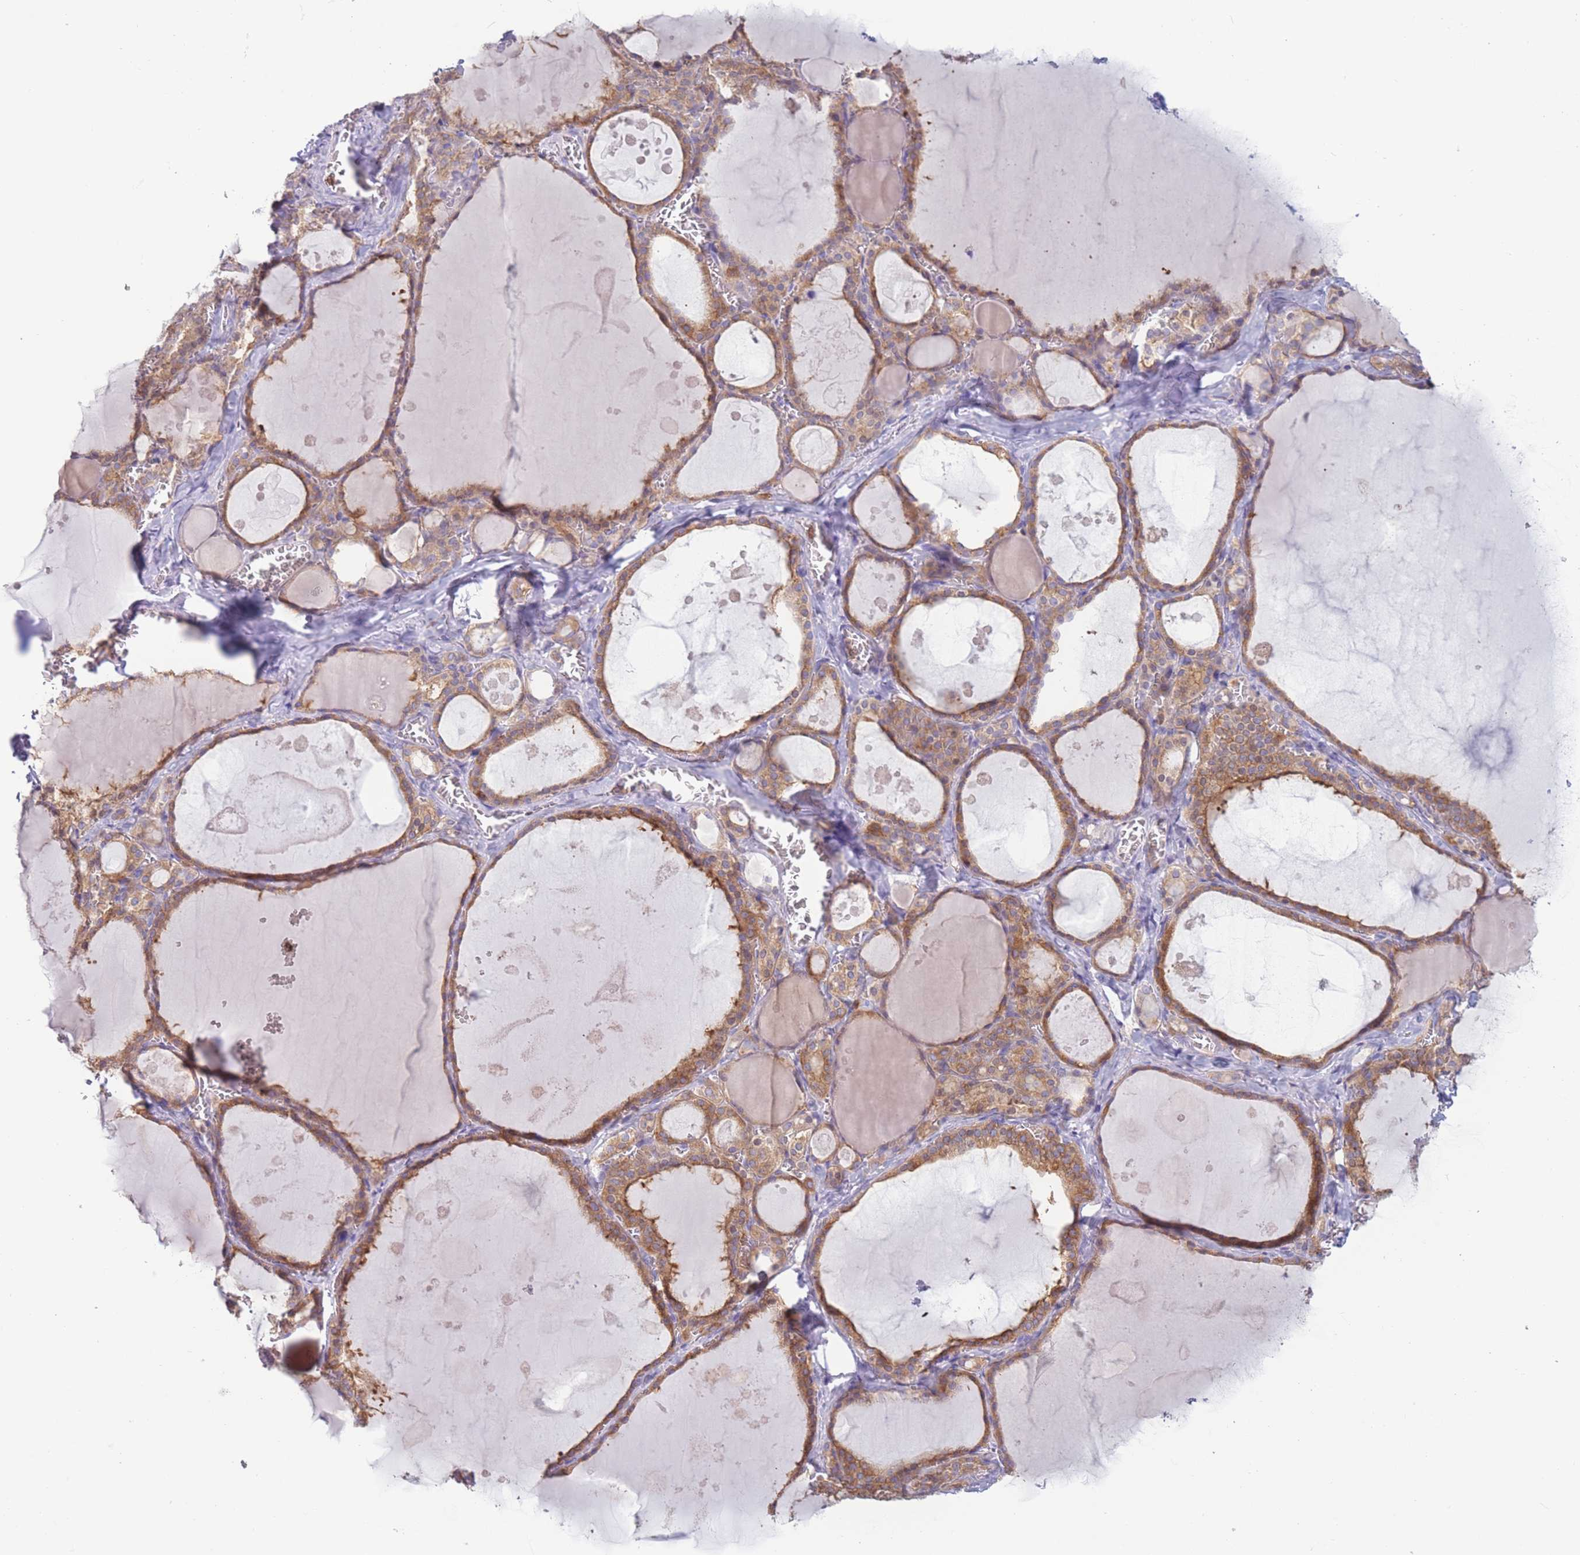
{"staining": {"intensity": "moderate", "quantity": ">75%", "location": "cytoplasmic/membranous"}, "tissue": "thyroid gland", "cell_type": "Glandular cells", "image_type": "normal", "snomed": [{"axis": "morphology", "description": "Normal tissue, NOS"}, {"axis": "topography", "description": "Thyroid gland"}], "caption": "Glandular cells display medium levels of moderate cytoplasmic/membranous positivity in approximately >75% of cells in normal human thyroid gland. The protein is shown in brown color, while the nuclei are stained blue.", "gene": "ST3GAL4", "patient": {"sex": "male", "age": 56}}